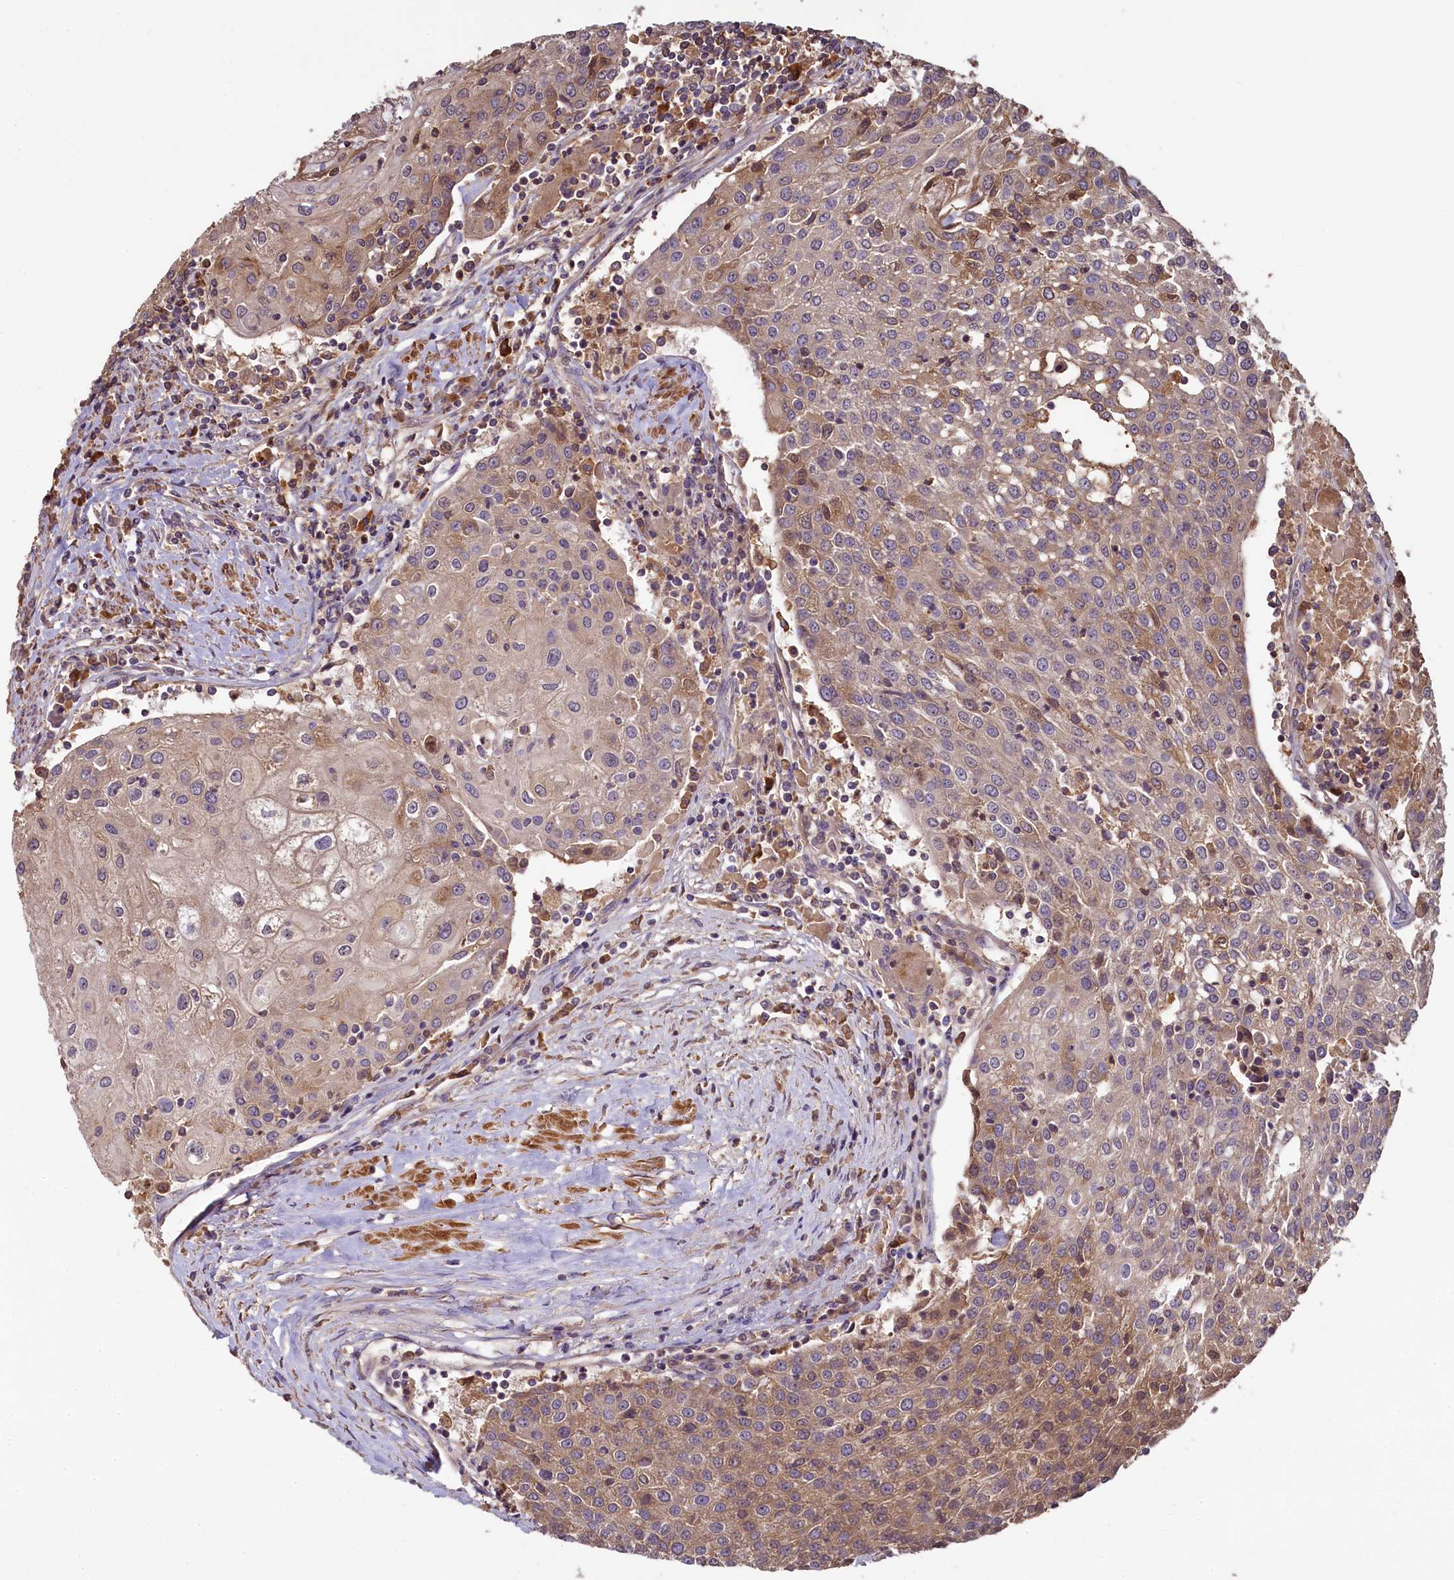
{"staining": {"intensity": "weak", "quantity": "25%-75%", "location": "cytoplasmic/membranous"}, "tissue": "urothelial cancer", "cell_type": "Tumor cells", "image_type": "cancer", "snomed": [{"axis": "morphology", "description": "Urothelial carcinoma, High grade"}, {"axis": "topography", "description": "Urinary bladder"}], "caption": "The photomicrograph reveals staining of urothelial cancer, revealing weak cytoplasmic/membranous protein positivity (brown color) within tumor cells. (DAB (3,3'-diaminobenzidine) IHC with brightfield microscopy, high magnification).", "gene": "NUDT6", "patient": {"sex": "female", "age": 85}}